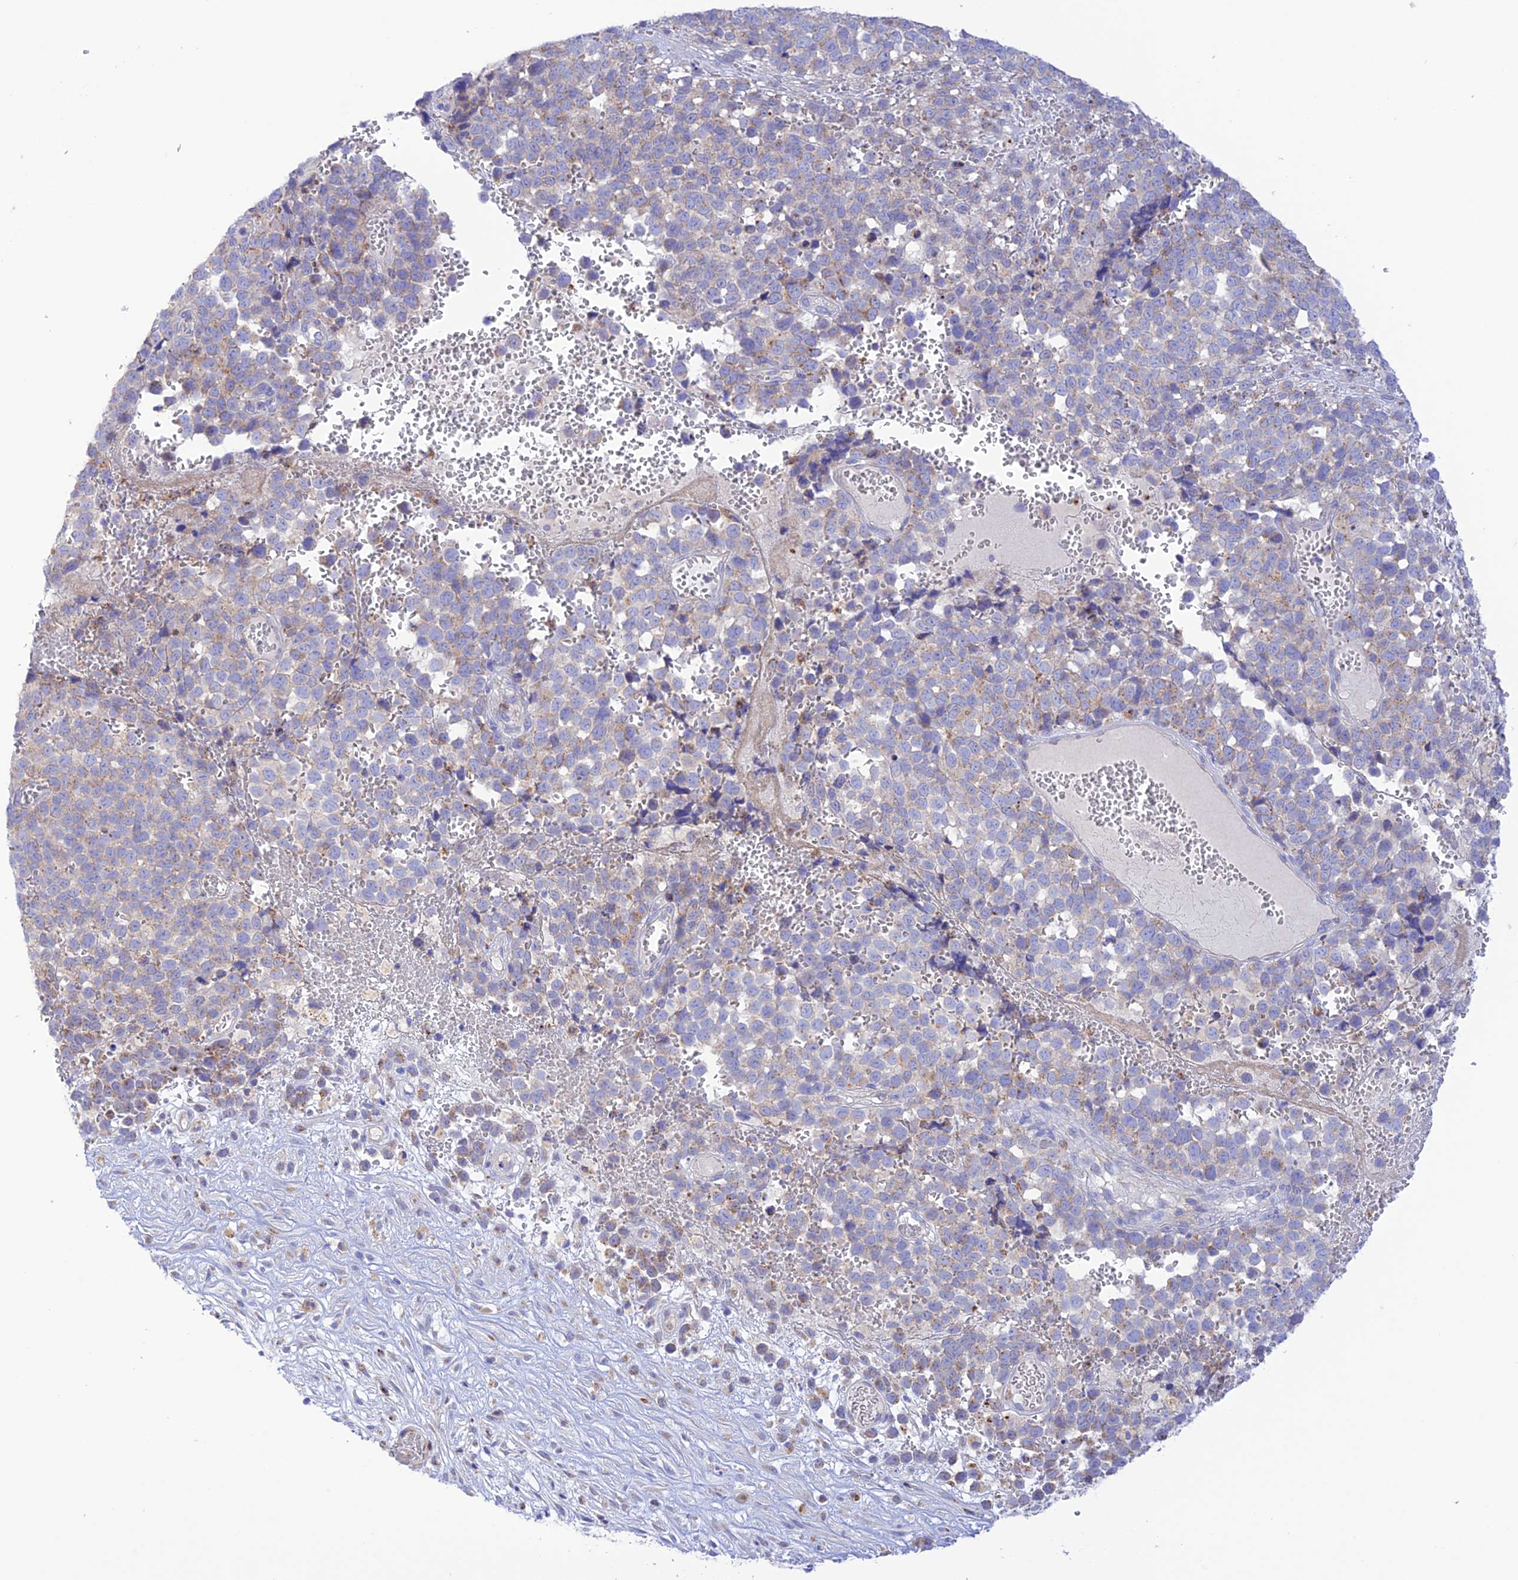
{"staining": {"intensity": "negative", "quantity": "none", "location": "none"}, "tissue": "melanoma", "cell_type": "Tumor cells", "image_type": "cancer", "snomed": [{"axis": "morphology", "description": "Malignant melanoma, NOS"}, {"axis": "topography", "description": "Nose, NOS"}], "caption": "This is an immunohistochemistry (IHC) photomicrograph of human melanoma. There is no positivity in tumor cells.", "gene": "CHSY3", "patient": {"sex": "female", "age": 48}}